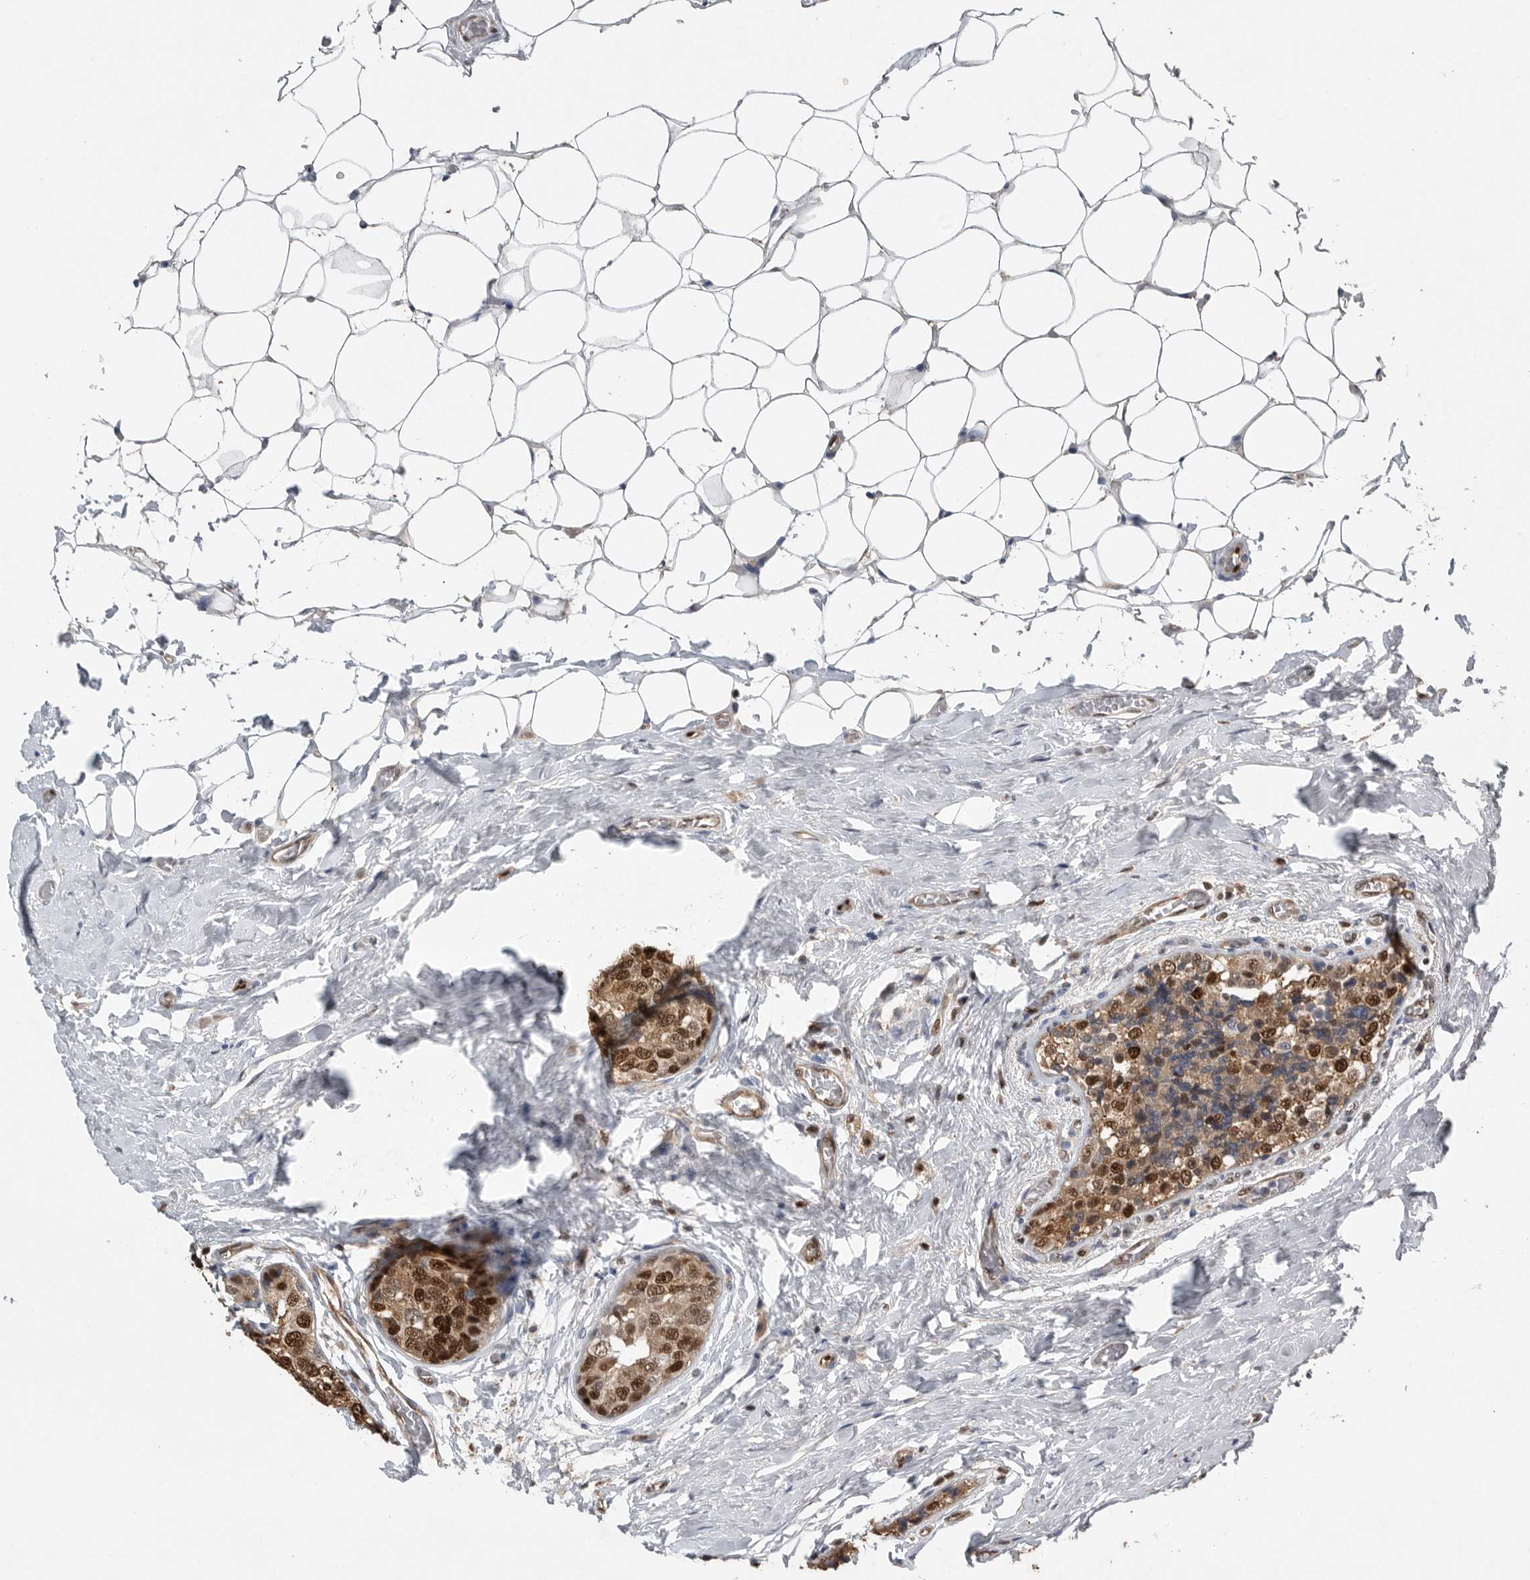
{"staining": {"intensity": "moderate", "quantity": ">75%", "location": "cytoplasmic/membranous,nuclear"}, "tissue": "breast cancer", "cell_type": "Tumor cells", "image_type": "cancer", "snomed": [{"axis": "morphology", "description": "Normal tissue, NOS"}, {"axis": "morphology", "description": "Duct carcinoma"}, {"axis": "topography", "description": "Breast"}], "caption": "The micrograph displays immunohistochemical staining of intraductal carcinoma (breast). There is moderate cytoplasmic/membranous and nuclear positivity is identified in approximately >75% of tumor cells.", "gene": "PDCD4", "patient": {"sex": "female", "age": 43}}